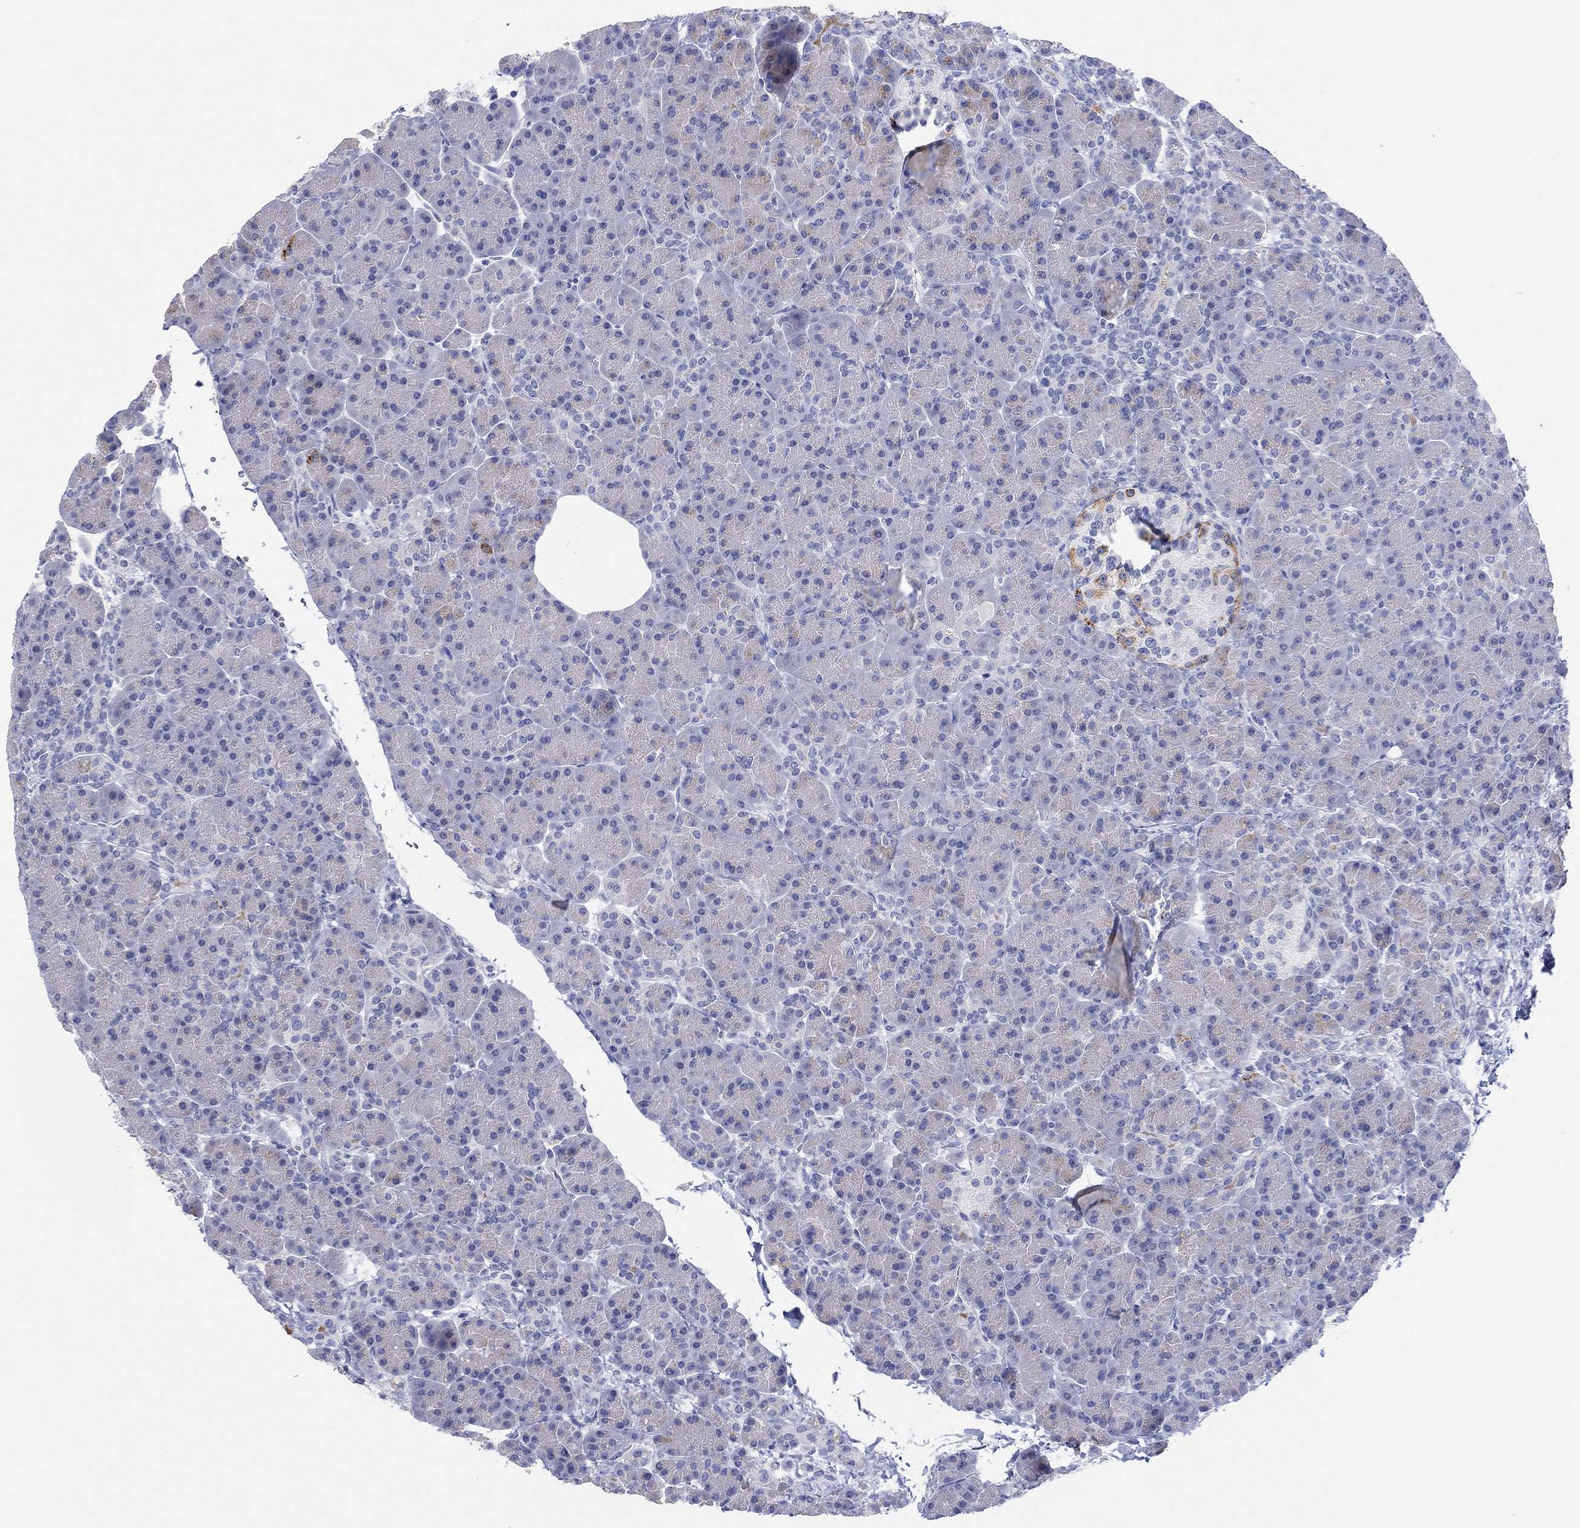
{"staining": {"intensity": "negative", "quantity": "none", "location": "none"}, "tissue": "pancreas", "cell_type": "Exocrine glandular cells", "image_type": "normal", "snomed": [{"axis": "morphology", "description": "Normal tissue, NOS"}, {"axis": "topography", "description": "Pancreas"}], "caption": "Photomicrograph shows no protein expression in exocrine glandular cells of benign pancreas. (DAB immunohistochemistry with hematoxylin counter stain).", "gene": "MAGEB6", "patient": {"sex": "female", "age": 63}}